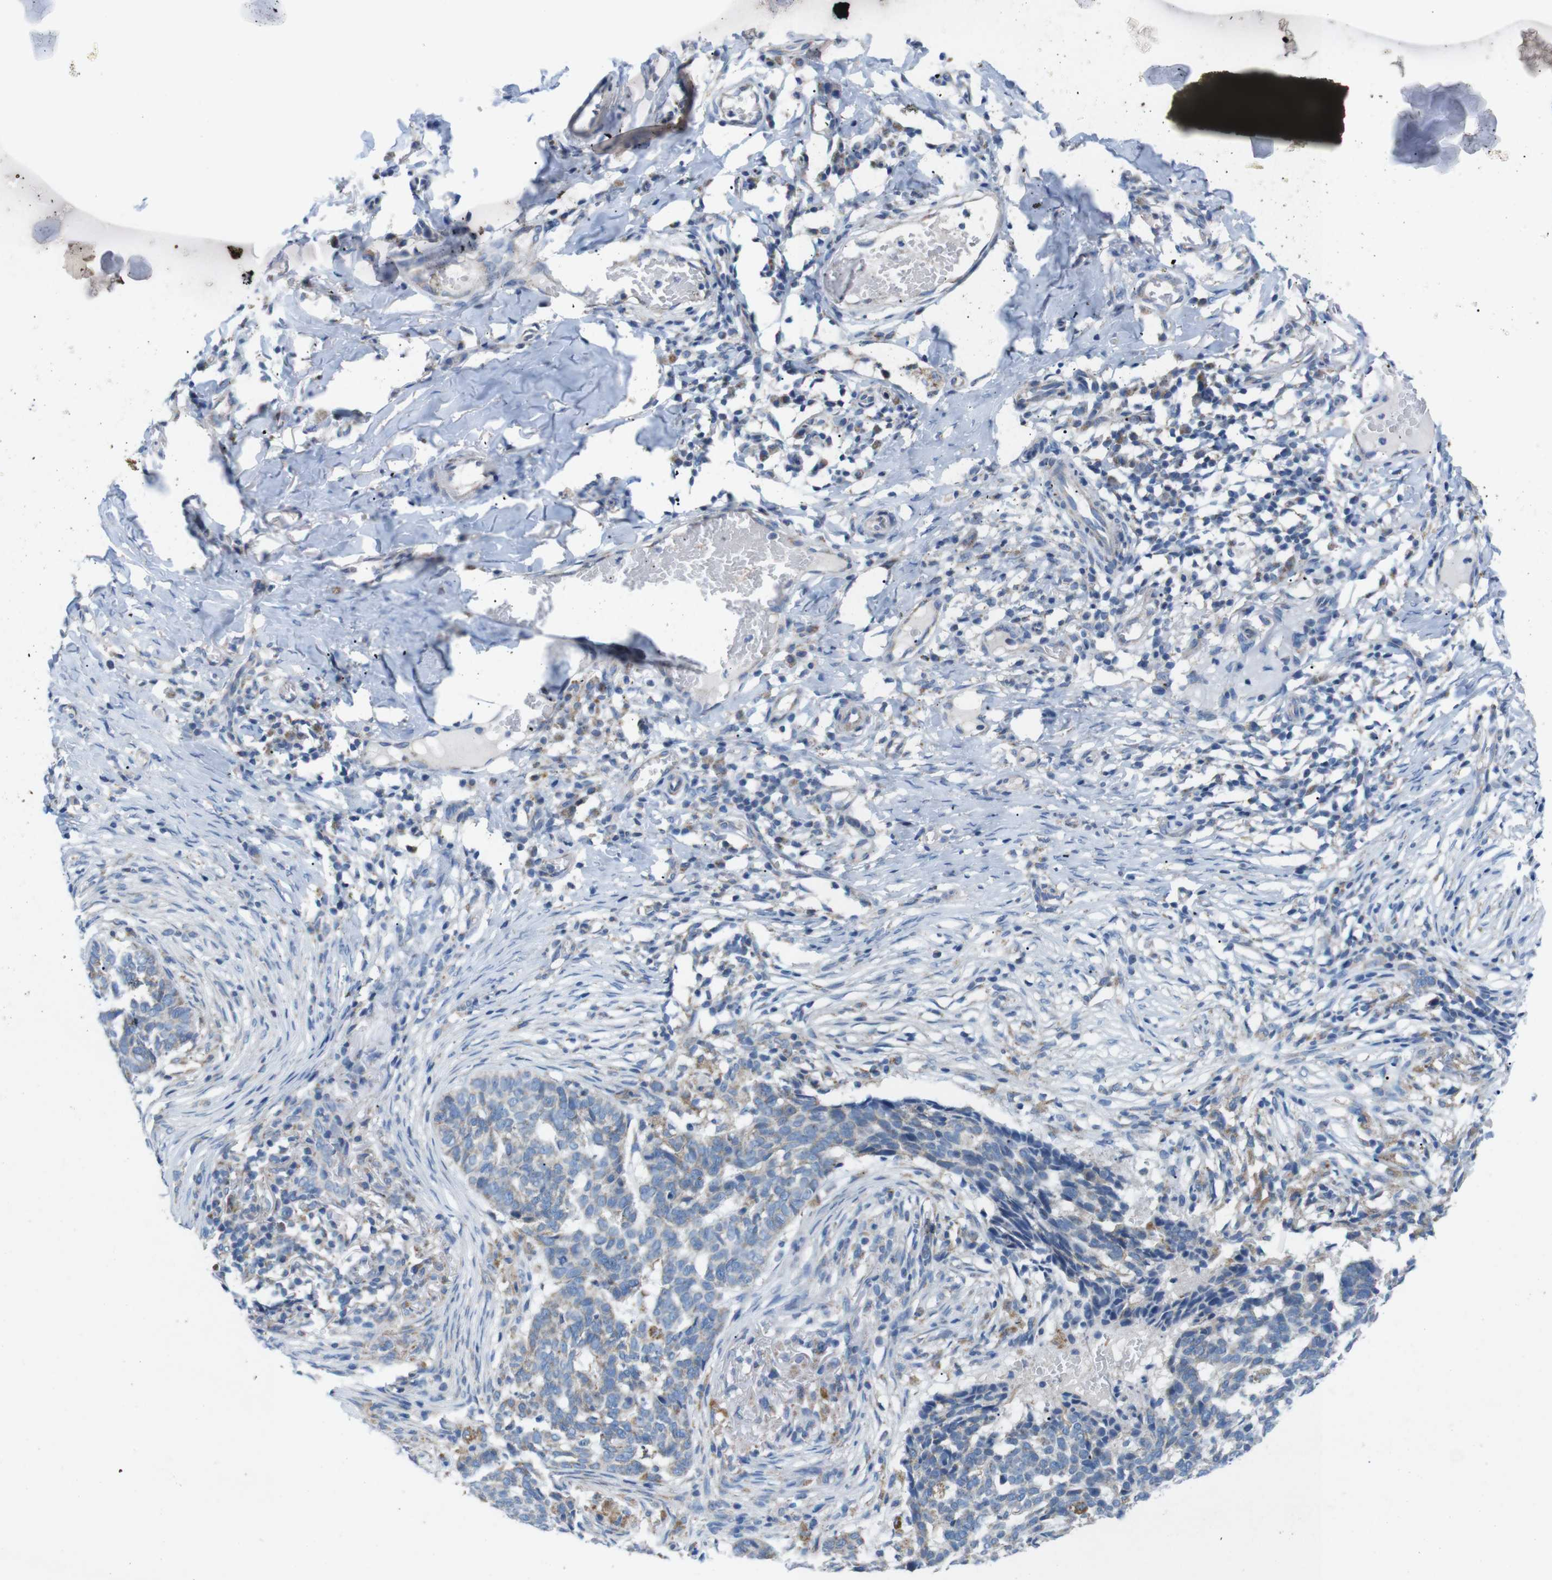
{"staining": {"intensity": "weak", "quantity": "25%-75%", "location": "cytoplasmic/membranous"}, "tissue": "skin cancer", "cell_type": "Tumor cells", "image_type": "cancer", "snomed": [{"axis": "morphology", "description": "Basal cell carcinoma"}, {"axis": "topography", "description": "Skin"}], "caption": "Skin cancer (basal cell carcinoma) stained with immunohistochemistry exhibits weak cytoplasmic/membranous staining in approximately 25%-75% of tumor cells. (brown staining indicates protein expression, while blue staining denotes nuclei).", "gene": "F2RL1", "patient": {"sex": "male", "age": 85}}